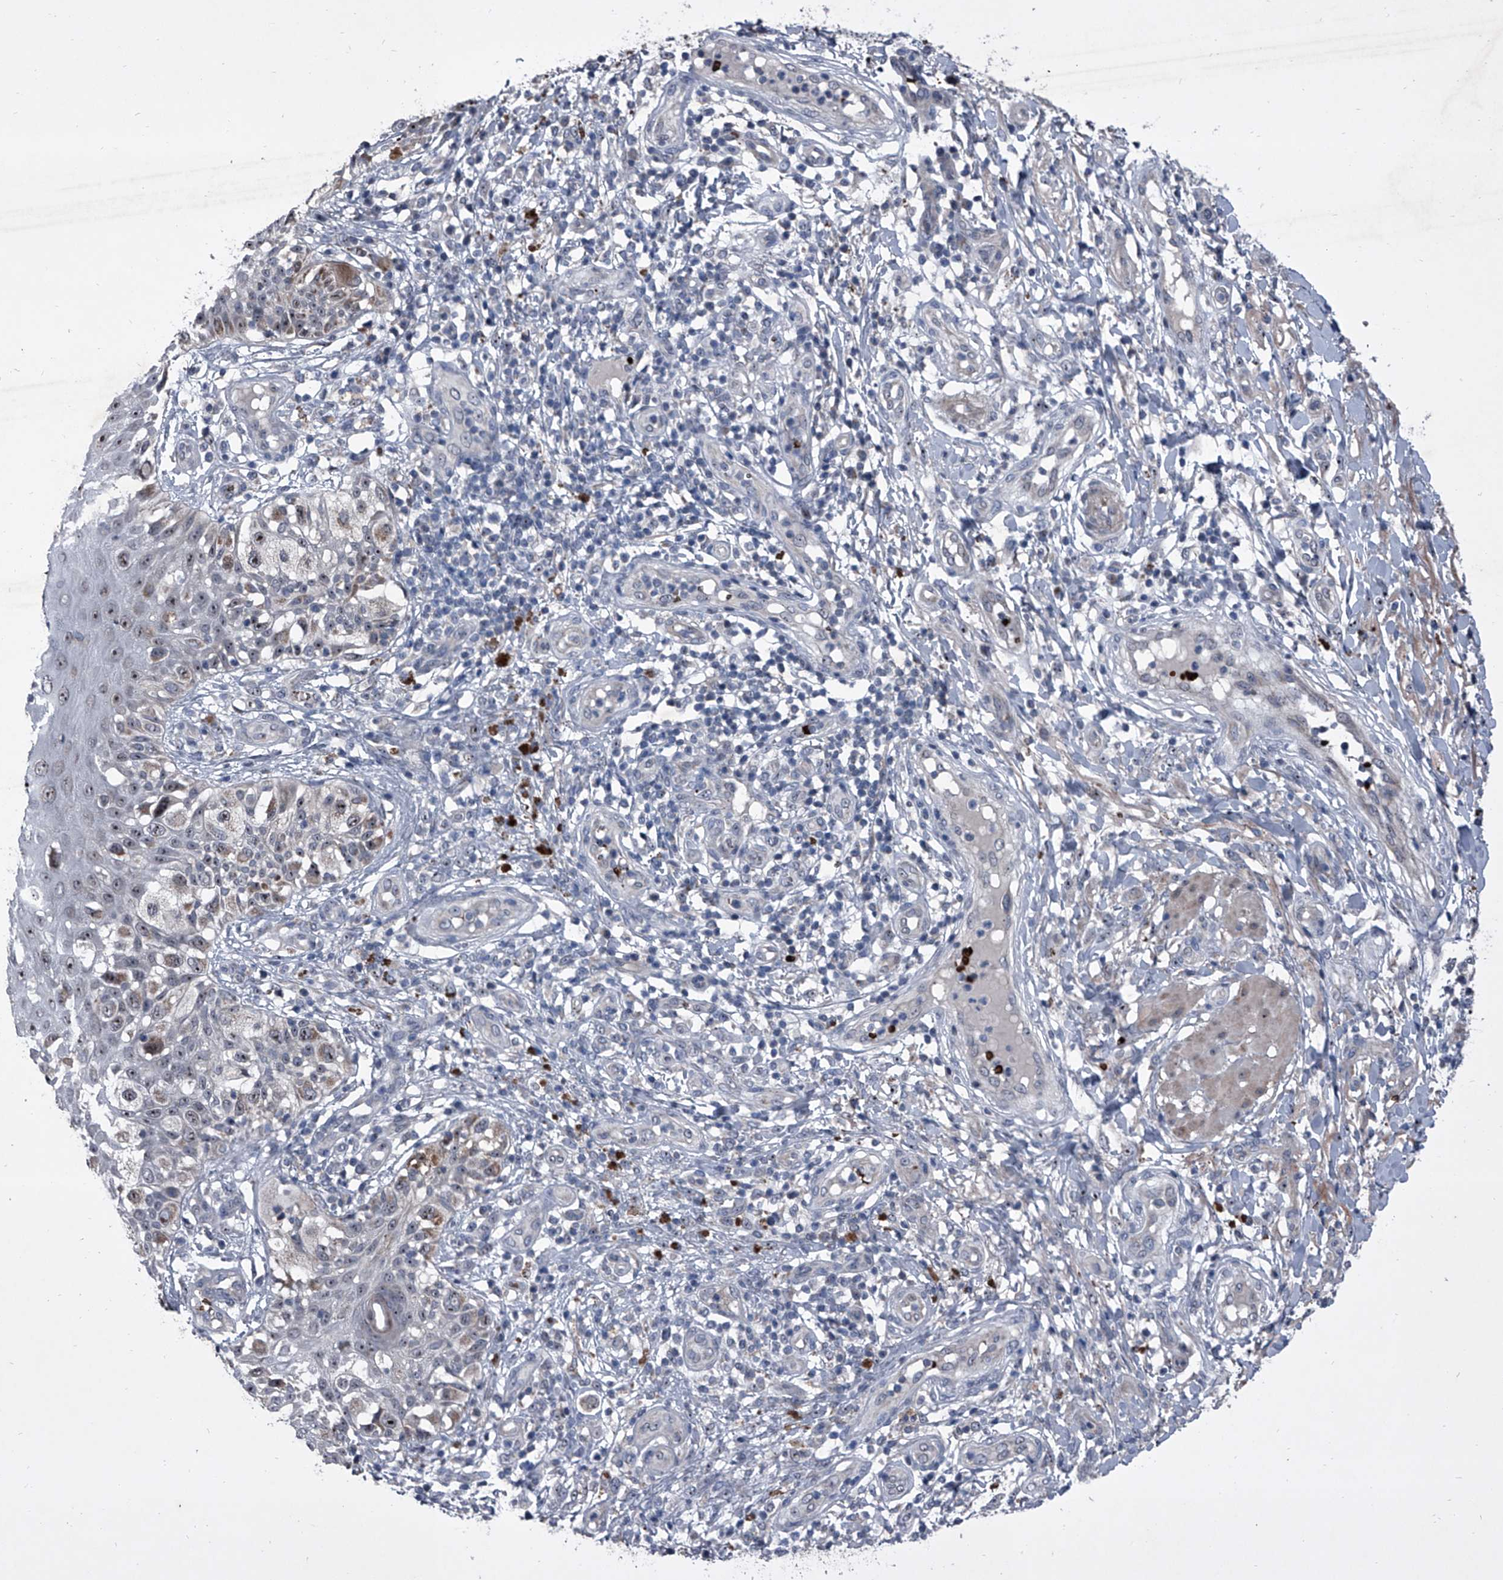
{"staining": {"intensity": "weak", "quantity": ">75%", "location": "nuclear"}, "tissue": "melanoma", "cell_type": "Tumor cells", "image_type": "cancer", "snomed": [{"axis": "morphology", "description": "Malignant melanoma, NOS"}, {"axis": "topography", "description": "Skin"}], "caption": "Protein analysis of melanoma tissue reveals weak nuclear positivity in about >75% of tumor cells.", "gene": "CEP85L", "patient": {"sex": "female", "age": 81}}